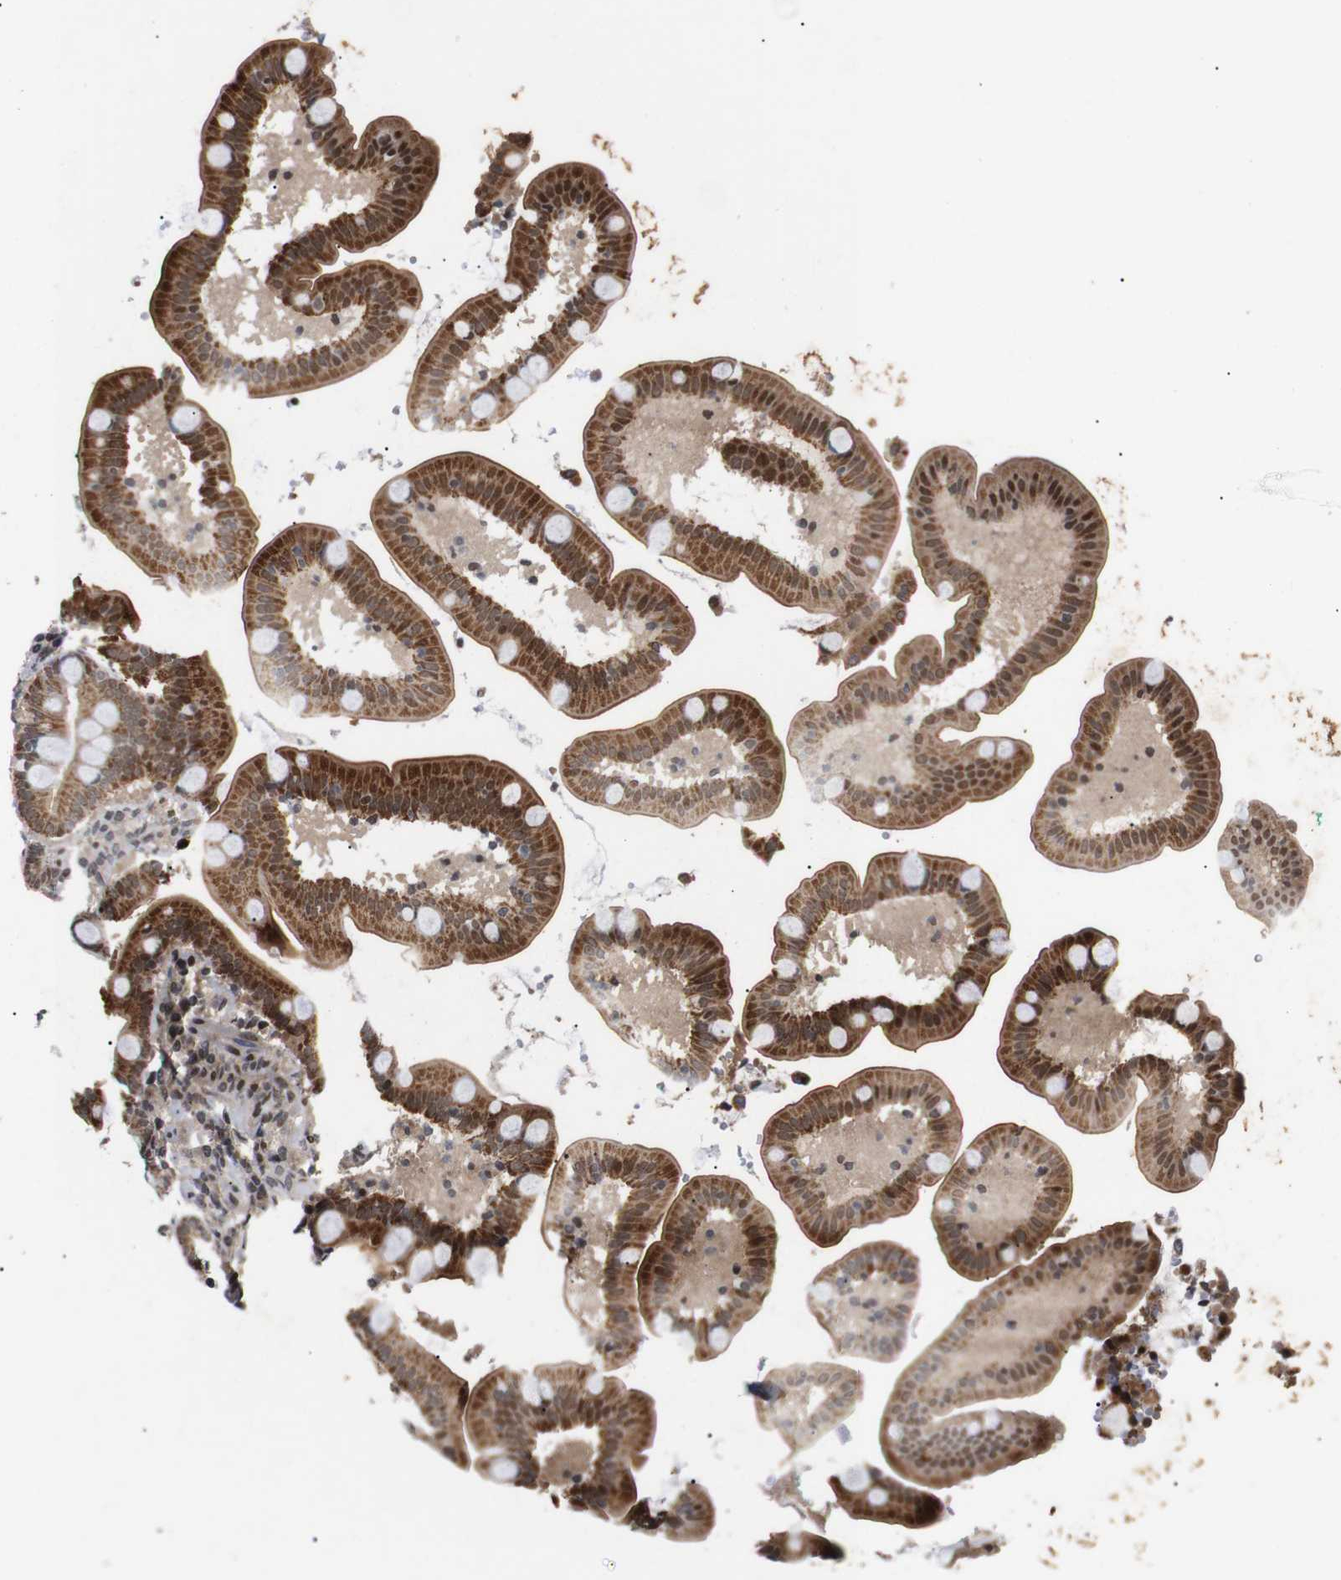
{"staining": {"intensity": "strong", "quantity": ">75%", "location": "cytoplasmic/membranous,nuclear"}, "tissue": "duodenum", "cell_type": "Glandular cells", "image_type": "normal", "snomed": [{"axis": "morphology", "description": "Normal tissue, NOS"}, {"axis": "topography", "description": "Duodenum"}], "caption": "IHC photomicrograph of normal duodenum stained for a protein (brown), which displays high levels of strong cytoplasmic/membranous,nuclear positivity in approximately >75% of glandular cells.", "gene": "KIF23", "patient": {"sex": "male", "age": 54}}